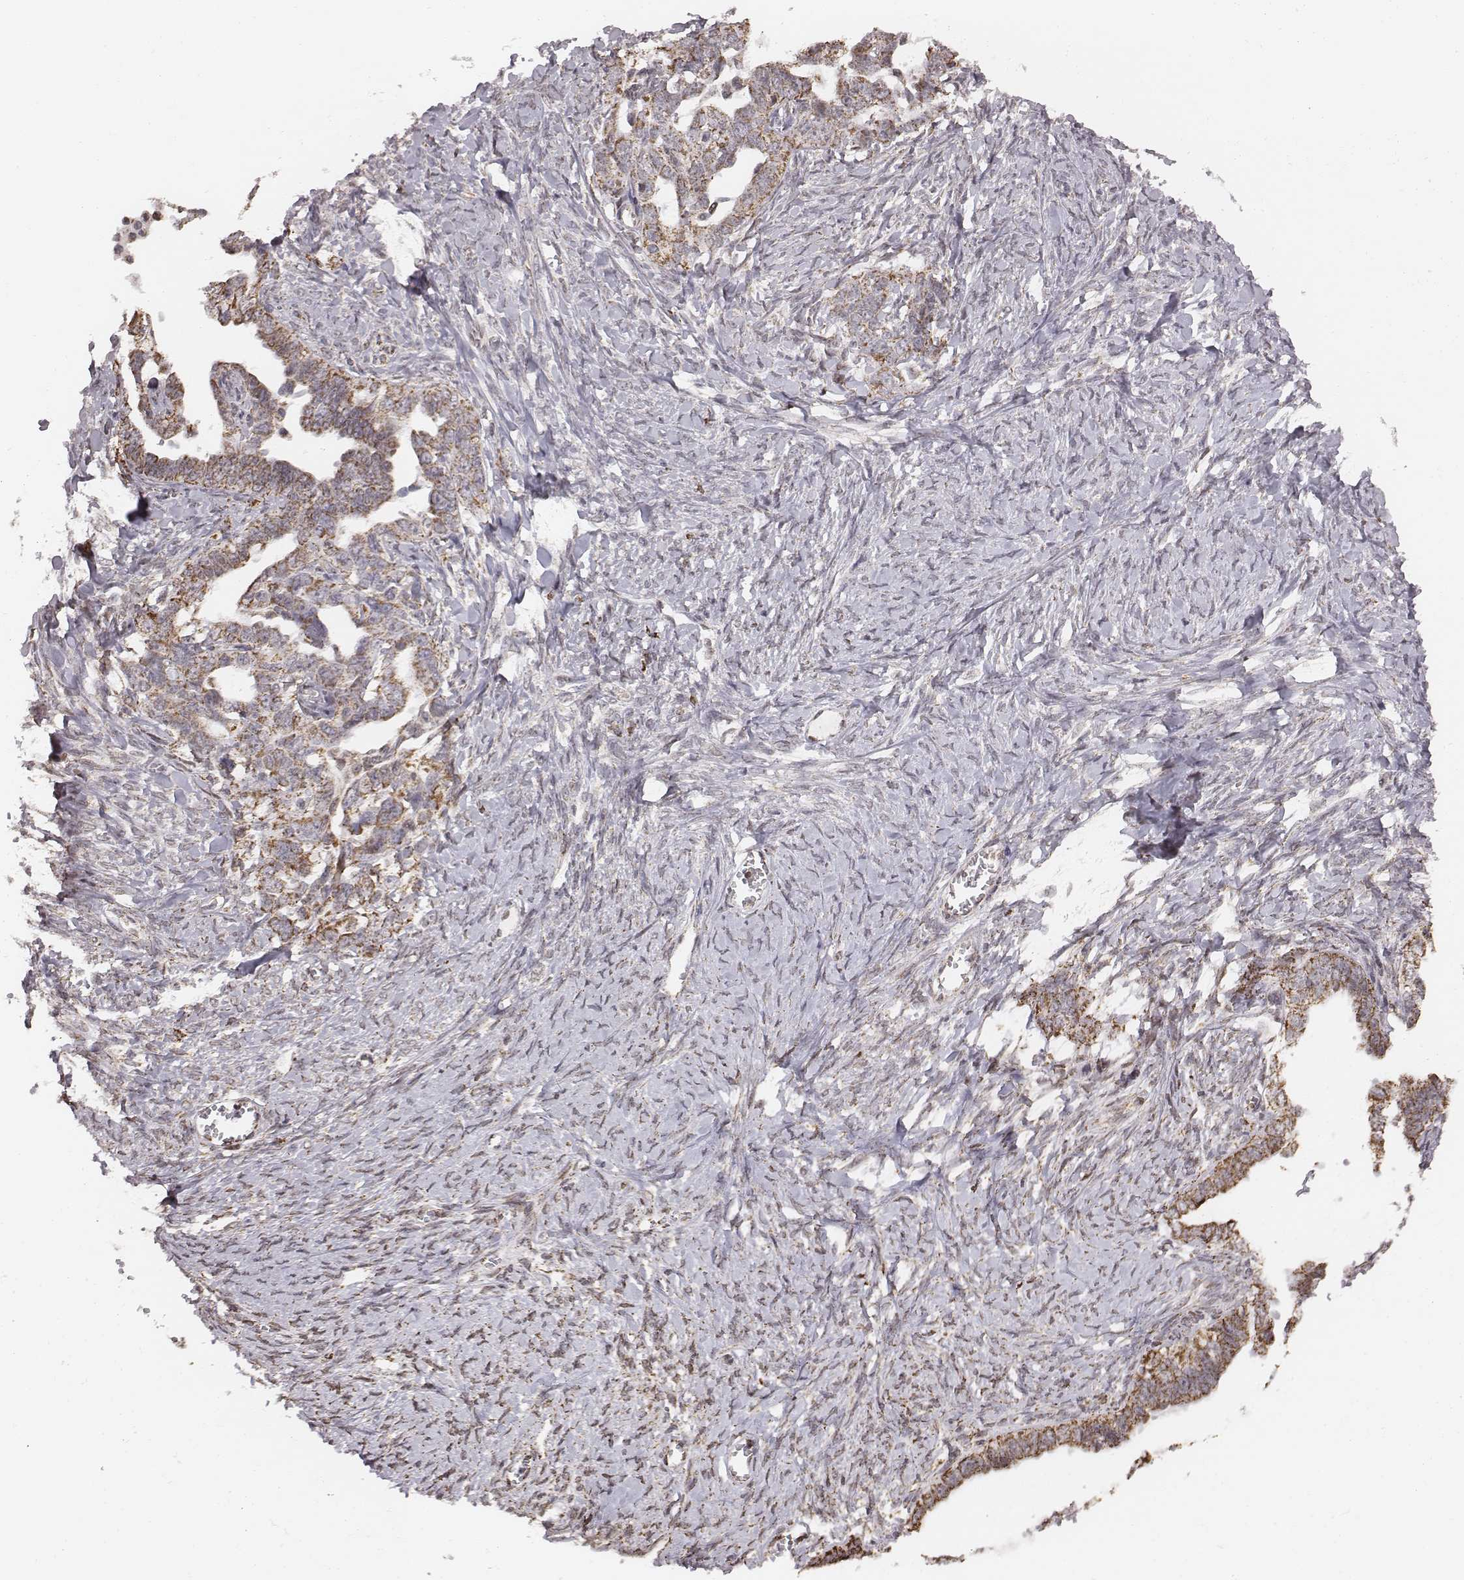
{"staining": {"intensity": "moderate", "quantity": "25%-75%", "location": "cytoplasmic/membranous"}, "tissue": "ovarian cancer", "cell_type": "Tumor cells", "image_type": "cancer", "snomed": [{"axis": "morphology", "description": "Cystadenocarcinoma, serous, NOS"}, {"axis": "topography", "description": "Ovary"}], "caption": "Tumor cells demonstrate moderate cytoplasmic/membranous staining in approximately 25%-75% of cells in serous cystadenocarcinoma (ovarian).", "gene": "ACOT2", "patient": {"sex": "female", "age": 69}}